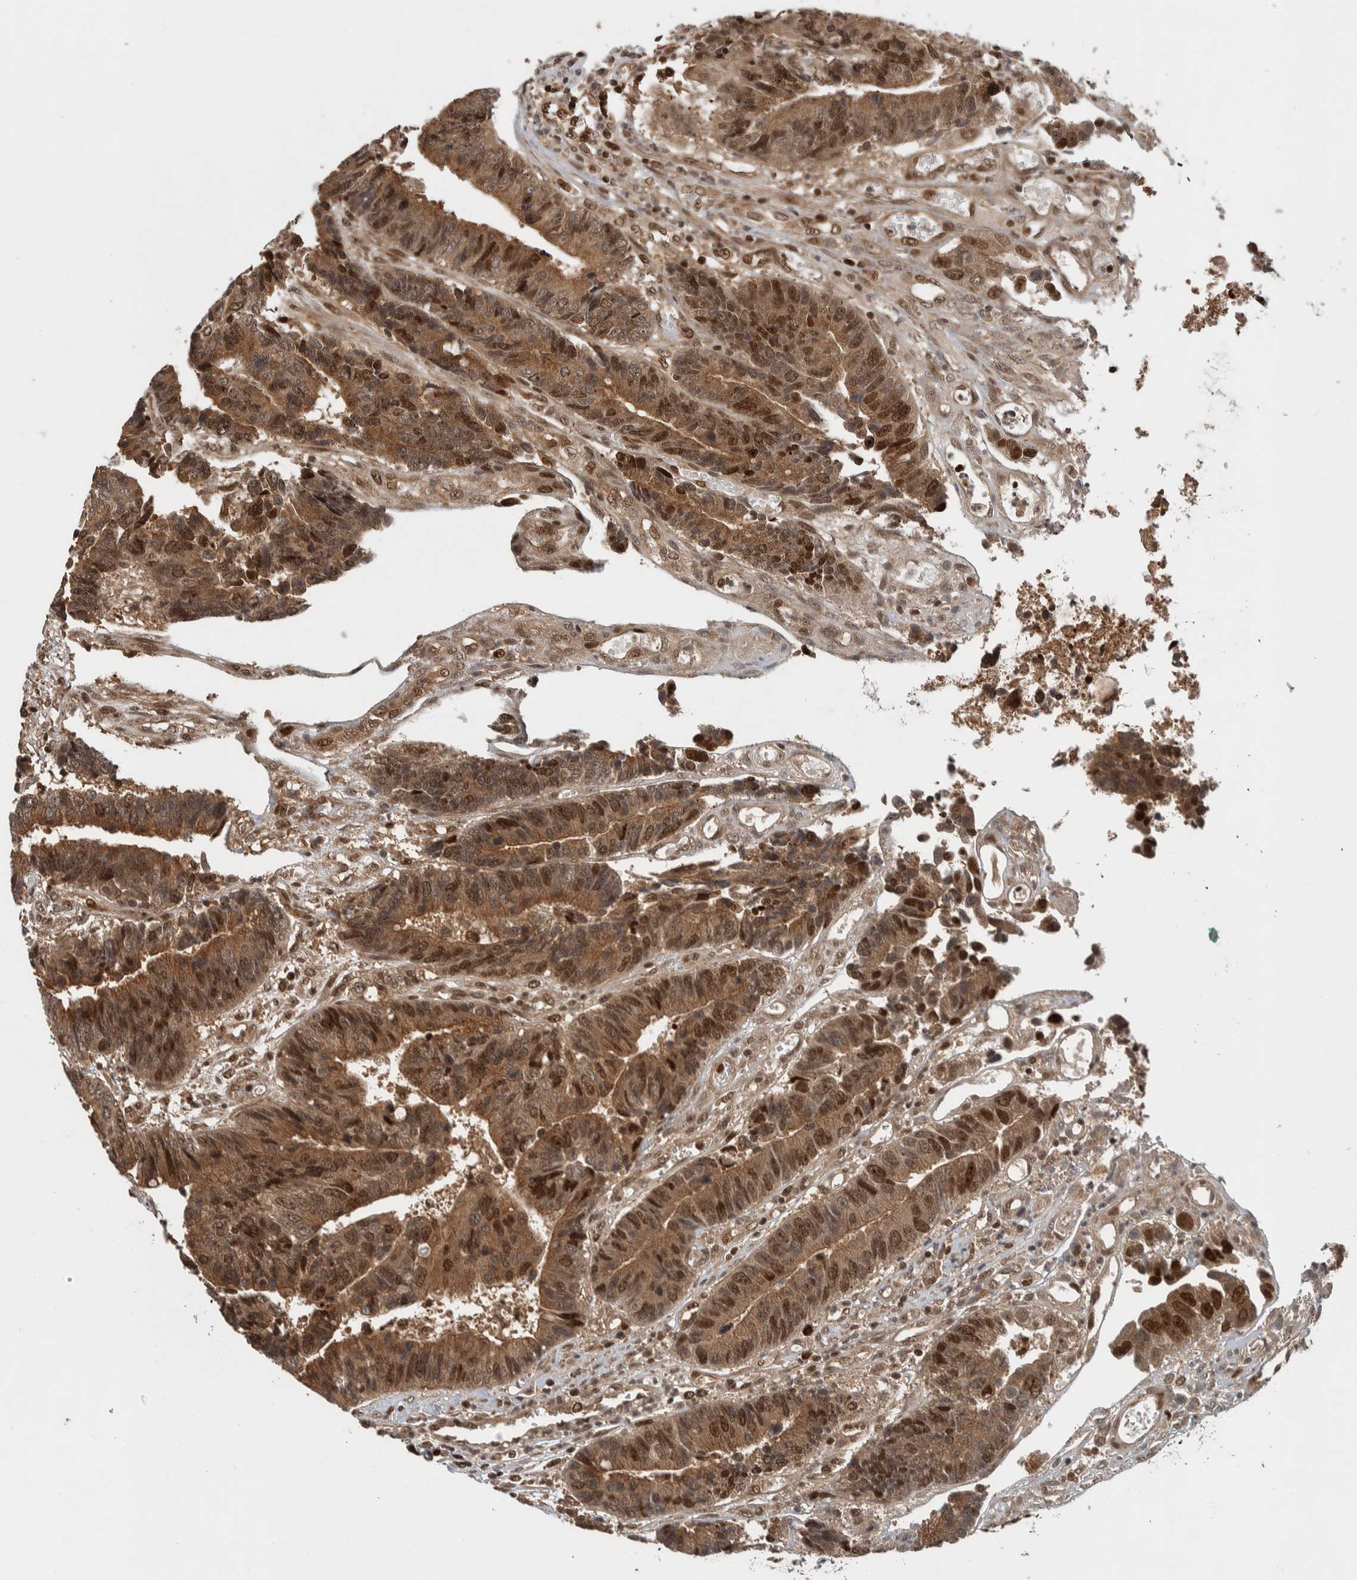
{"staining": {"intensity": "moderate", "quantity": ">75%", "location": "cytoplasmic/membranous,nuclear"}, "tissue": "colorectal cancer", "cell_type": "Tumor cells", "image_type": "cancer", "snomed": [{"axis": "morphology", "description": "Adenocarcinoma, NOS"}, {"axis": "topography", "description": "Rectum"}], "caption": "Protein expression analysis of human colorectal cancer reveals moderate cytoplasmic/membranous and nuclear staining in about >75% of tumor cells.", "gene": "RPS6KA4", "patient": {"sex": "male", "age": 84}}